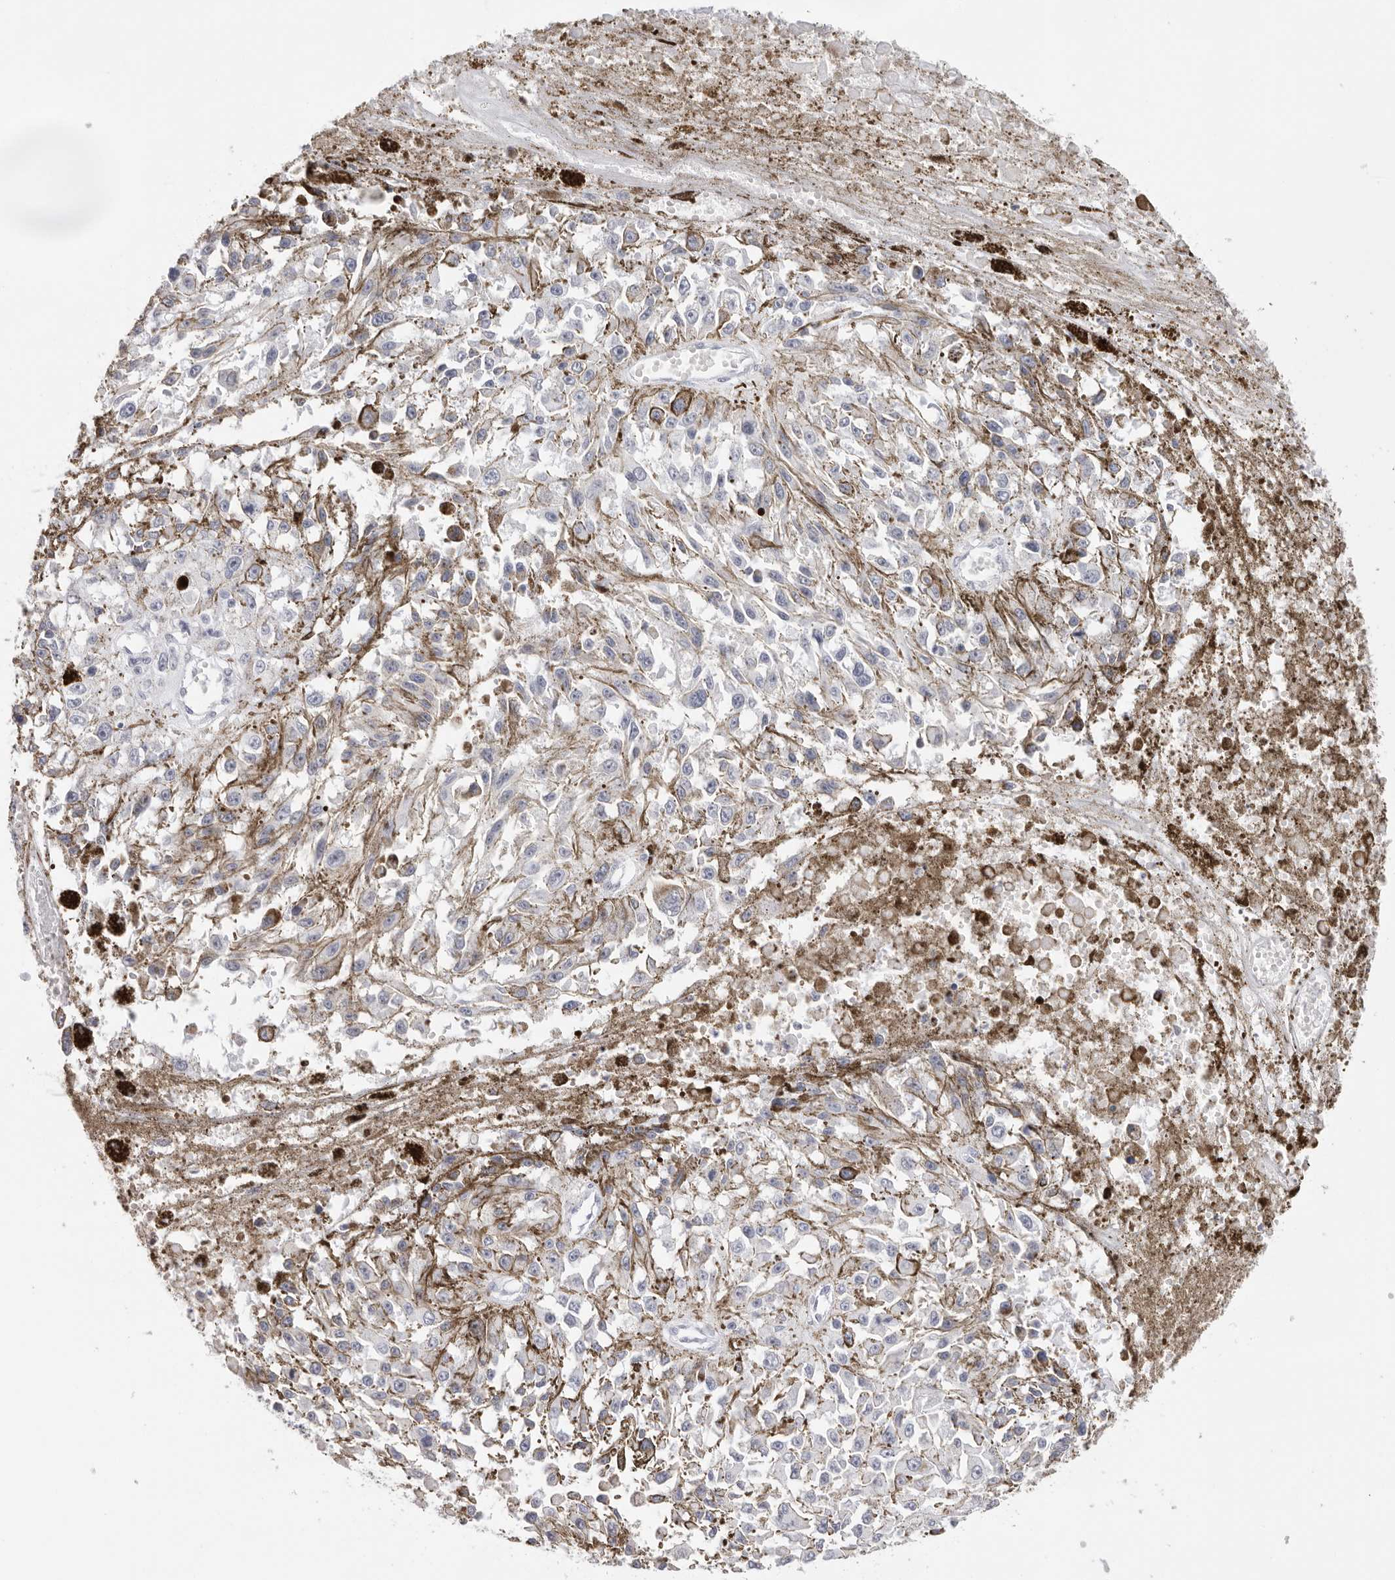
{"staining": {"intensity": "negative", "quantity": "none", "location": "none"}, "tissue": "melanoma", "cell_type": "Tumor cells", "image_type": "cancer", "snomed": [{"axis": "morphology", "description": "Malignant melanoma, Metastatic site"}, {"axis": "topography", "description": "Lymph node"}], "caption": "IHC photomicrograph of neoplastic tissue: malignant melanoma (metastatic site) stained with DAB (3,3'-diaminobenzidine) displays no significant protein staining in tumor cells. Brightfield microscopy of immunohistochemistry (IHC) stained with DAB (brown) and hematoxylin (blue), captured at high magnification.", "gene": "CST5", "patient": {"sex": "male", "age": 59}}